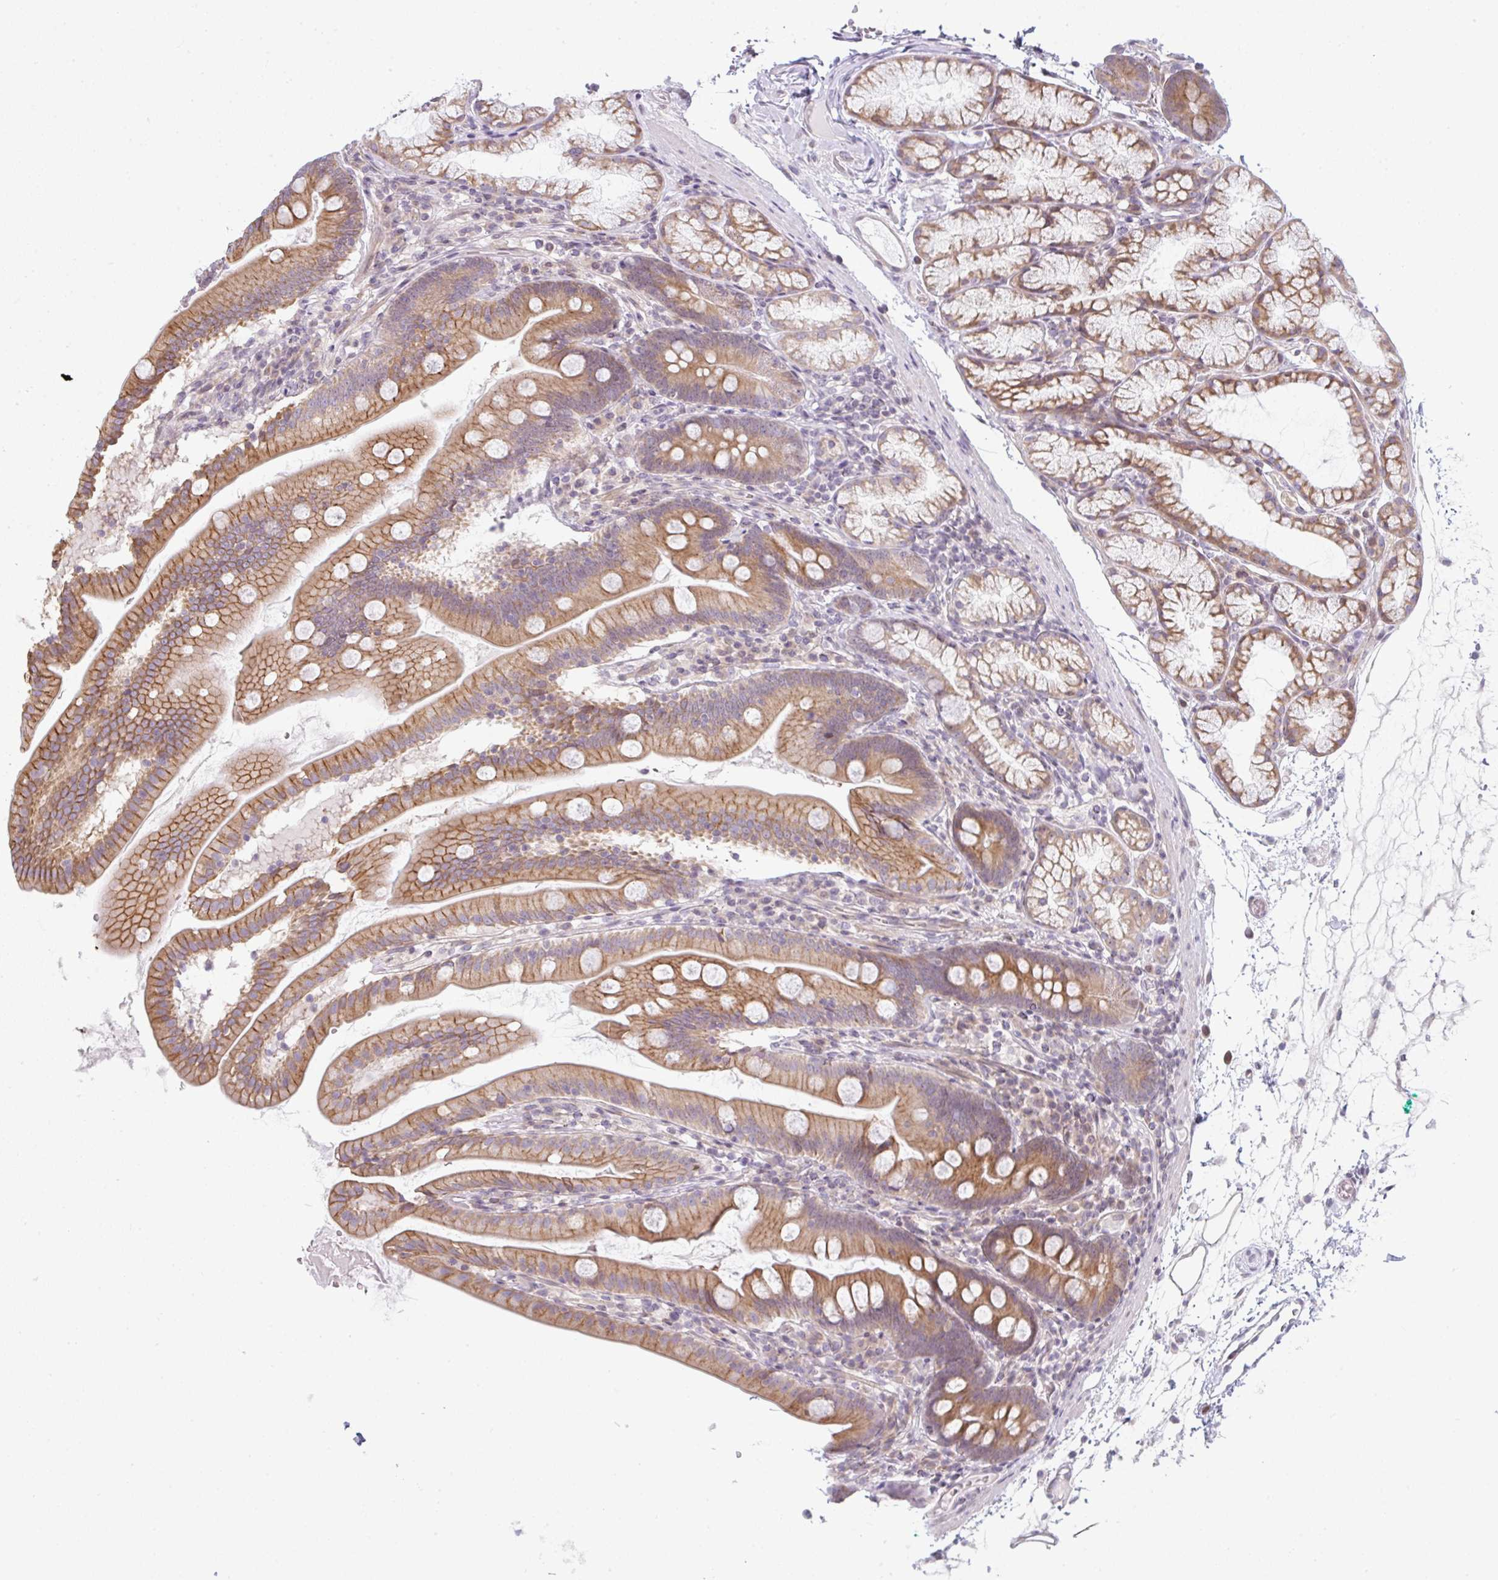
{"staining": {"intensity": "moderate", "quantity": ">75%", "location": "cytoplasmic/membranous"}, "tissue": "duodenum", "cell_type": "Glandular cells", "image_type": "normal", "snomed": [{"axis": "morphology", "description": "Normal tissue, NOS"}, {"axis": "topography", "description": "Duodenum"}], "caption": "Approximately >75% of glandular cells in unremarkable human duodenum exhibit moderate cytoplasmic/membranous protein staining as visualized by brown immunohistochemical staining.", "gene": "TMEM237", "patient": {"sex": "female", "age": 67}}